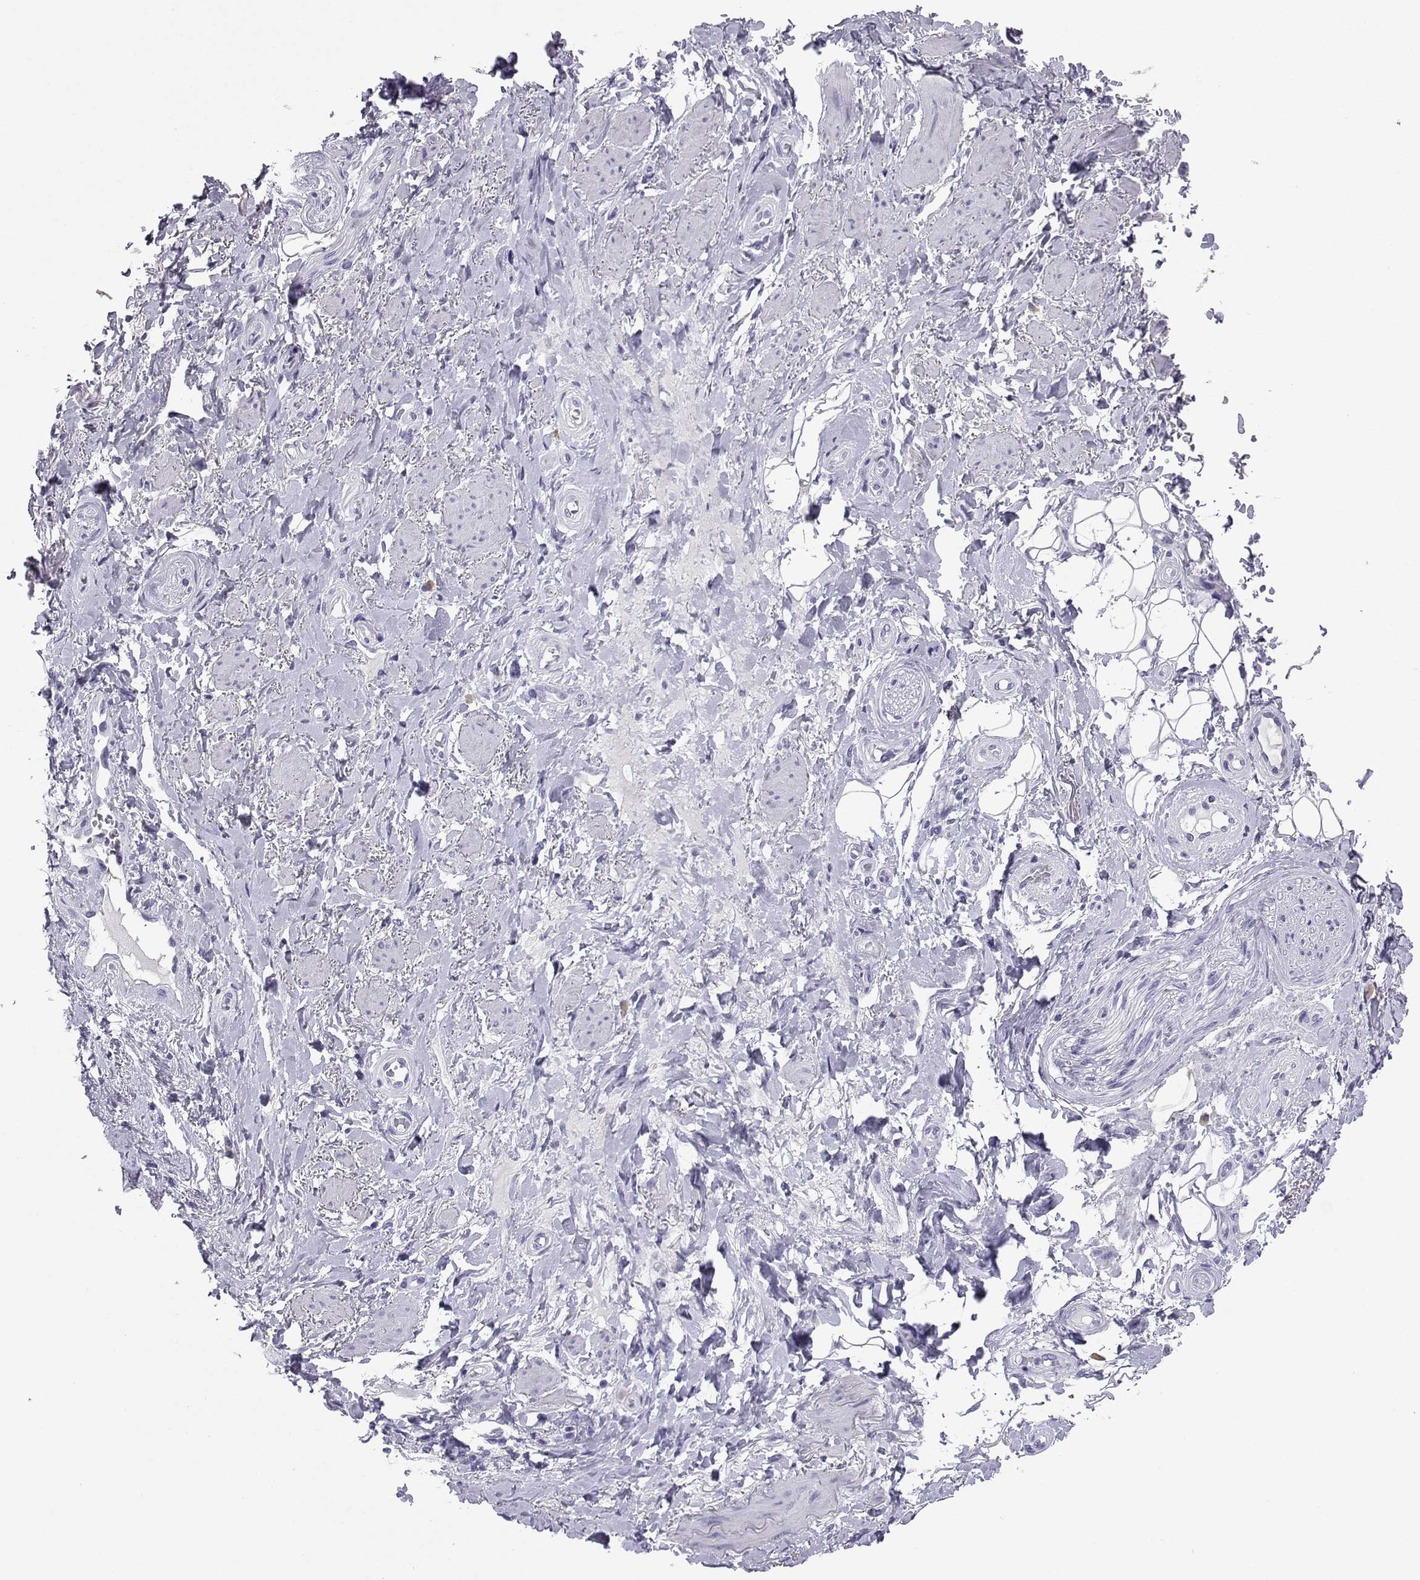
{"staining": {"intensity": "negative", "quantity": "none", "location": "none"}, "tissue": "adipose tissue", "cell_type": "Adipocytes", "image_type": "normal", "snomed": [{"axis": "morphology", "description": "Normal tissue, NOS"}, {"axis": "topography", "description": "Anal"}, {"axis": "topography", "description": "Peripheral nerve tissue"}], "caption": "High magnification brightfield microscopy of normal adipose tissue stained with DAB (brown) and counterstained with hematoxylin (blue): adipocytes show no significant expression. (IHC, brightfield microscopy, high magnification).", "gene": "SLC18A2", "patient": {"sex": "male", "age": 53}}